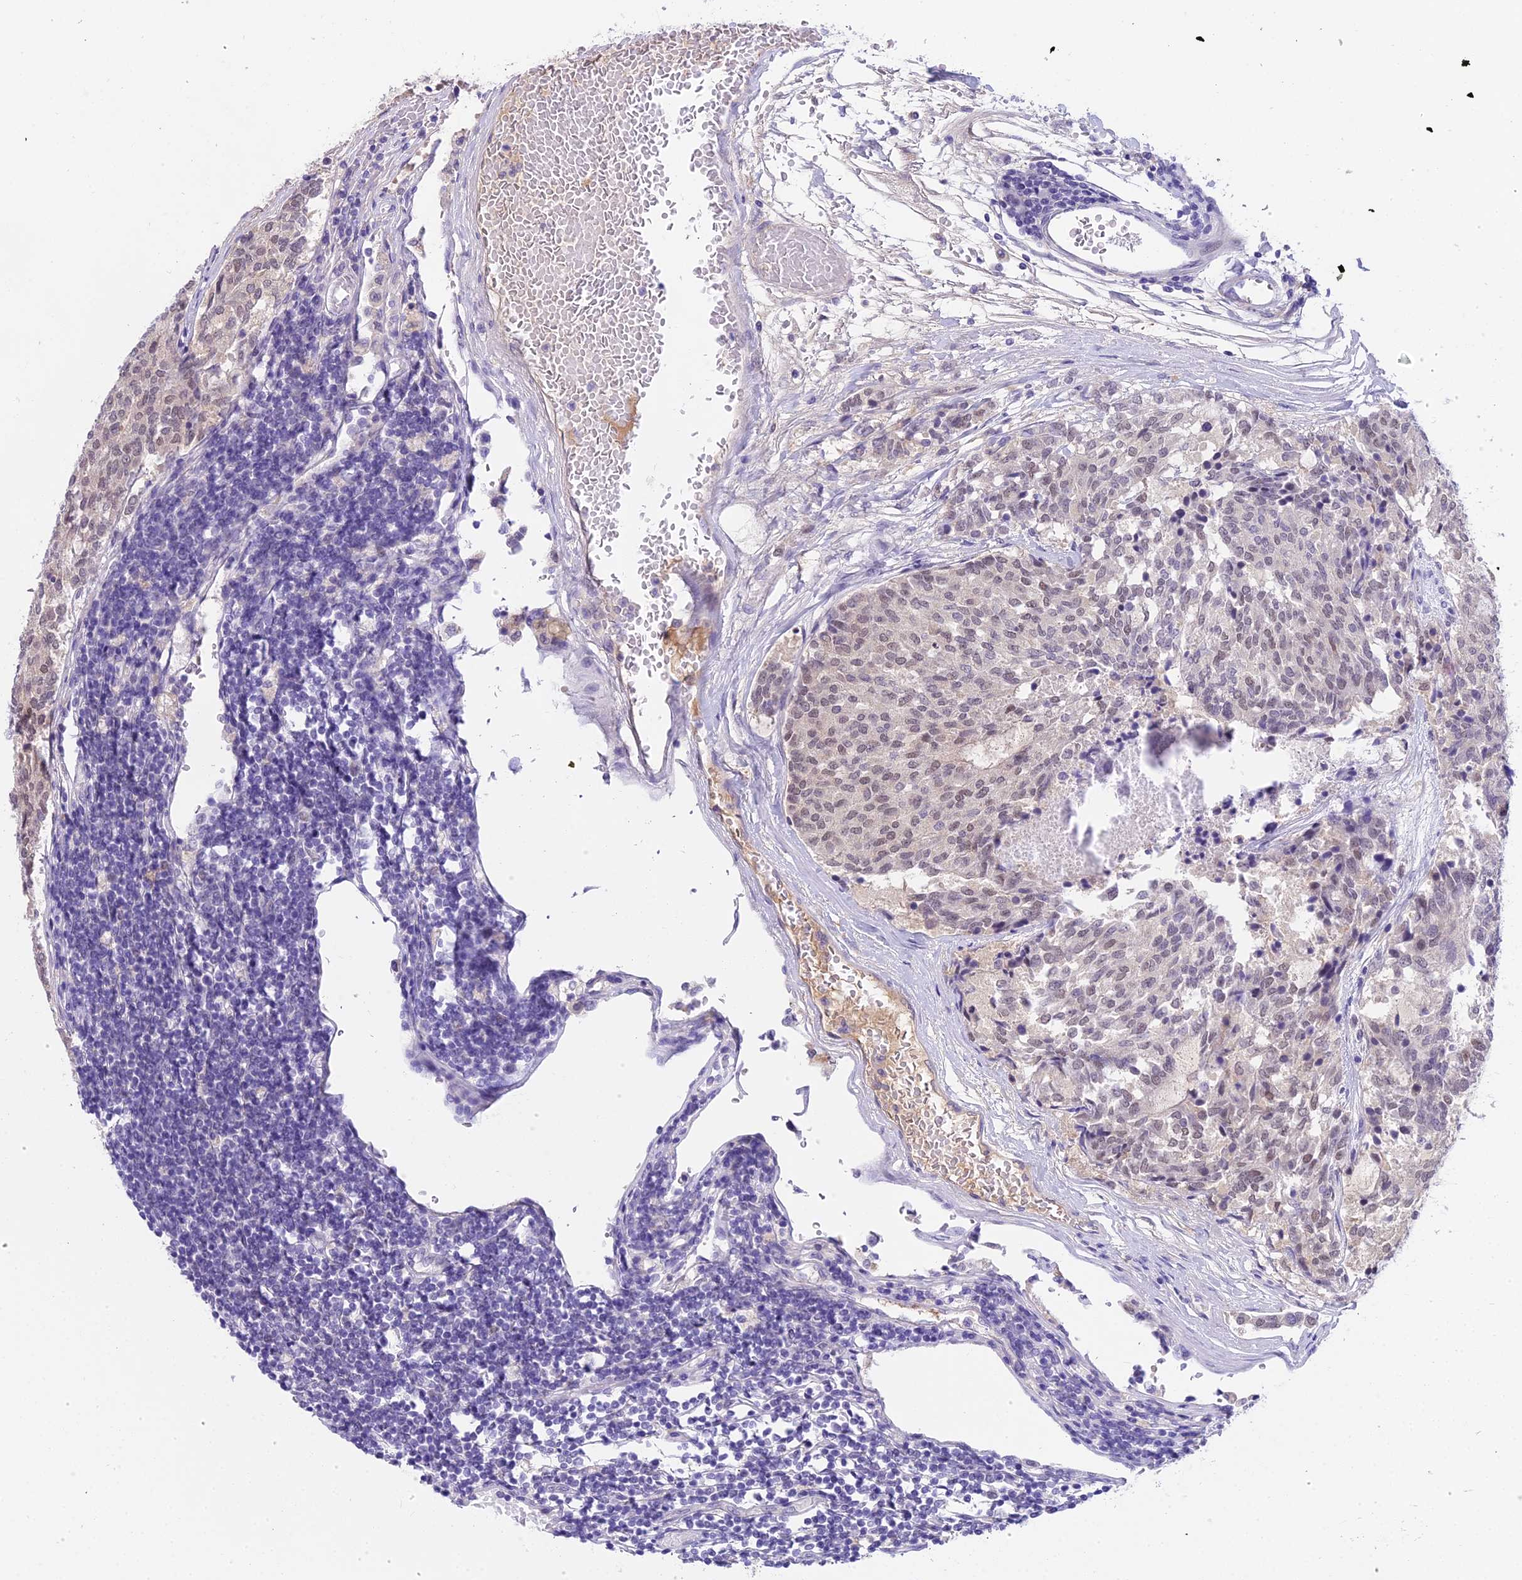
{"staining": {"intensity": "weak", "quantity": ">75%", "location": "nuclear"}, "tissue": "carcinoid", "cell_type": "Tumor cells", "image_type": "cancer", "snomed": [{"axis": "morphology", "description": "Carcinoid, malignant, NOS"}, {"axis": "topography", "description": "Pancreas"}], "caption": "Human carcinoid stained for a protein (brown) reveals weak nuclear positive positivity in about >75% of tumor cells.", "gene": "MAT2A", "patient": {"sex": "female", "age": 54}}